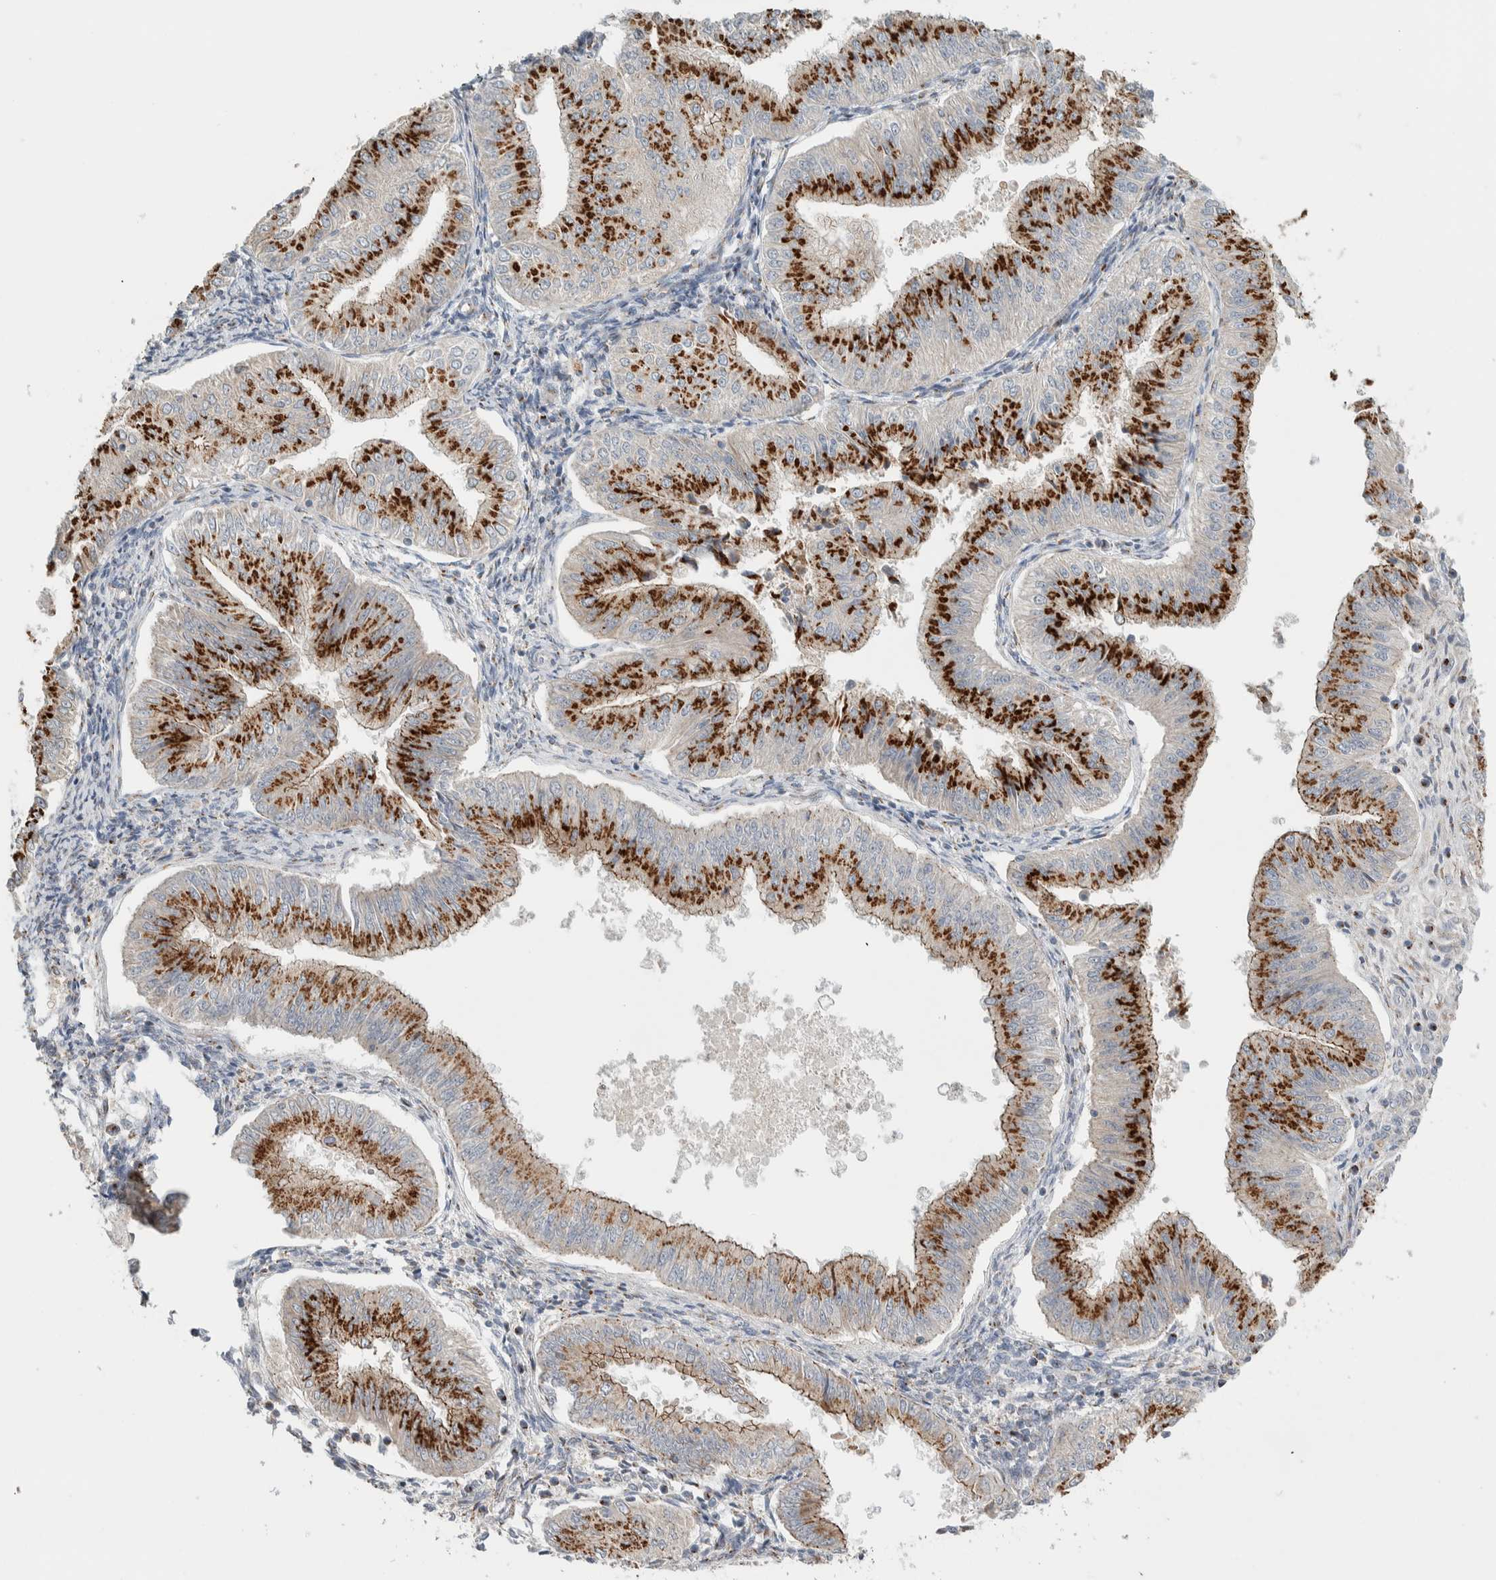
{"staining": {"intensity": "strong", "quantity": "25%-75%", "location": "cytoplasmic/membranous"}, "tissue": "endometrial cancer", "cell_type": "Tumor cells", "image_type": "cancer", "snomed": [{"axis": "morphology", "description": "Normal tissue, NOS"}, {"axis": "morphology", "description": "Adenocarcinoma, NOS"}, {"axis": "topography", "description": "Endometrium"}], "caption": "Protein expression analysis of human adenocarcinoma (endometrial) reveals strong cytoplasmic/membranous expression in about 25%-75% of tumor cells. (Brightfield microscopy of DAB IHC at high magnification).", "gene": "SLC38A10", "patient": {"sex": "female", "age": 53}}